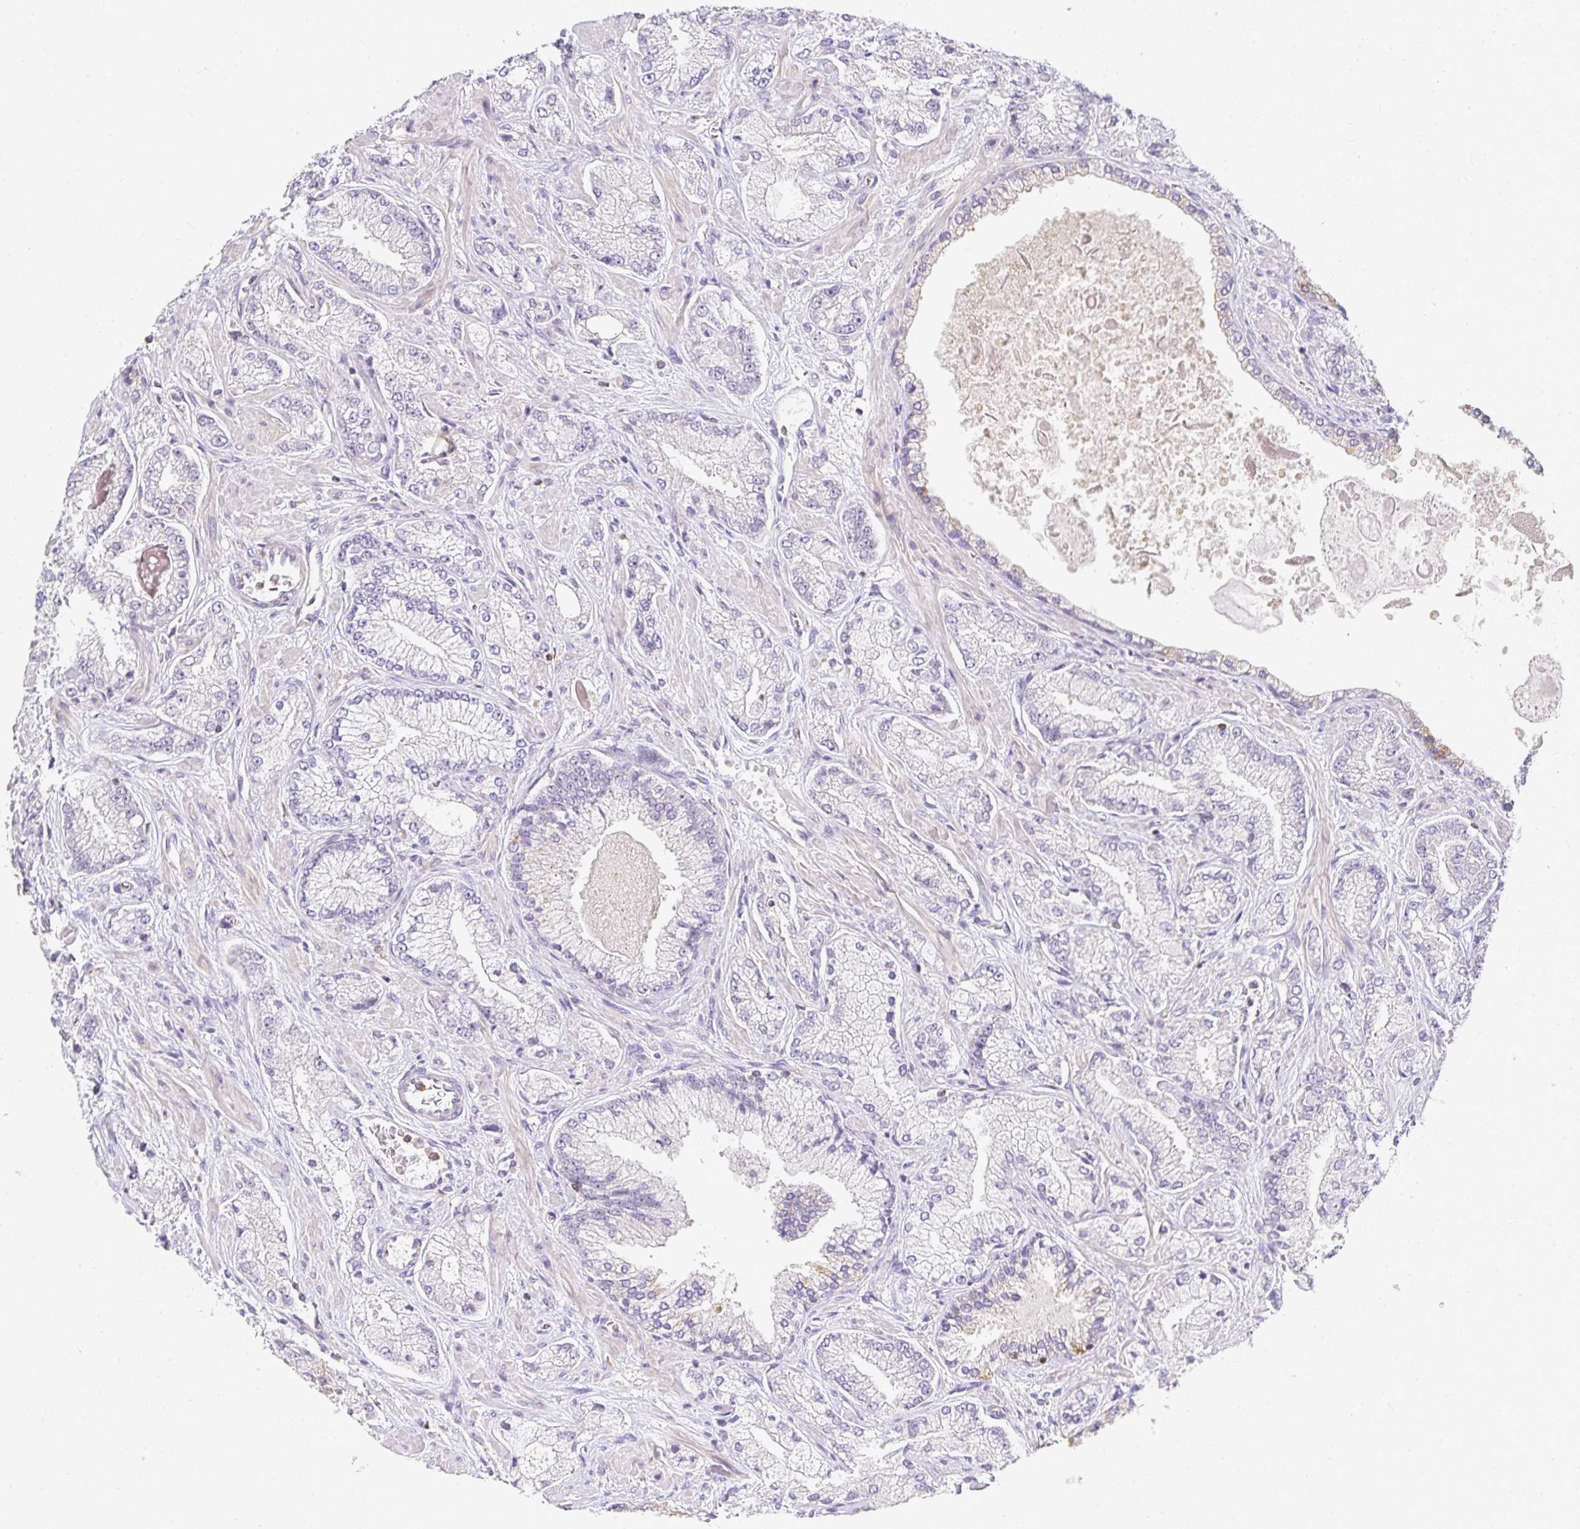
{"staining": {"intensity": "negative", "quantity": "none", "location": "none"}, "tissue": "prostate cancer", "cell_type": "Tumor cells", "image_type": "cancer", "snomed": [{"axis": "morphology", "description": "Normal tissue, NOS"}, {"axis": "morphology", "description": "Adenocarcinoma, High grade"}, {"axis": "topography", "description": "Prostate"}, {"axis": "topography", "description": "Peripheral nerve tissue"}], "caption": "This is a image of immunohistochemistry staining of prostate cancer (high-grade adenocarcinoma), which shows no staining in tumor cells. (Immunohistochemistry (ihc), brightfield microscopy, high magnification).", "gene": "GATA3", "patient": {"sex": "male", "age": 68}}